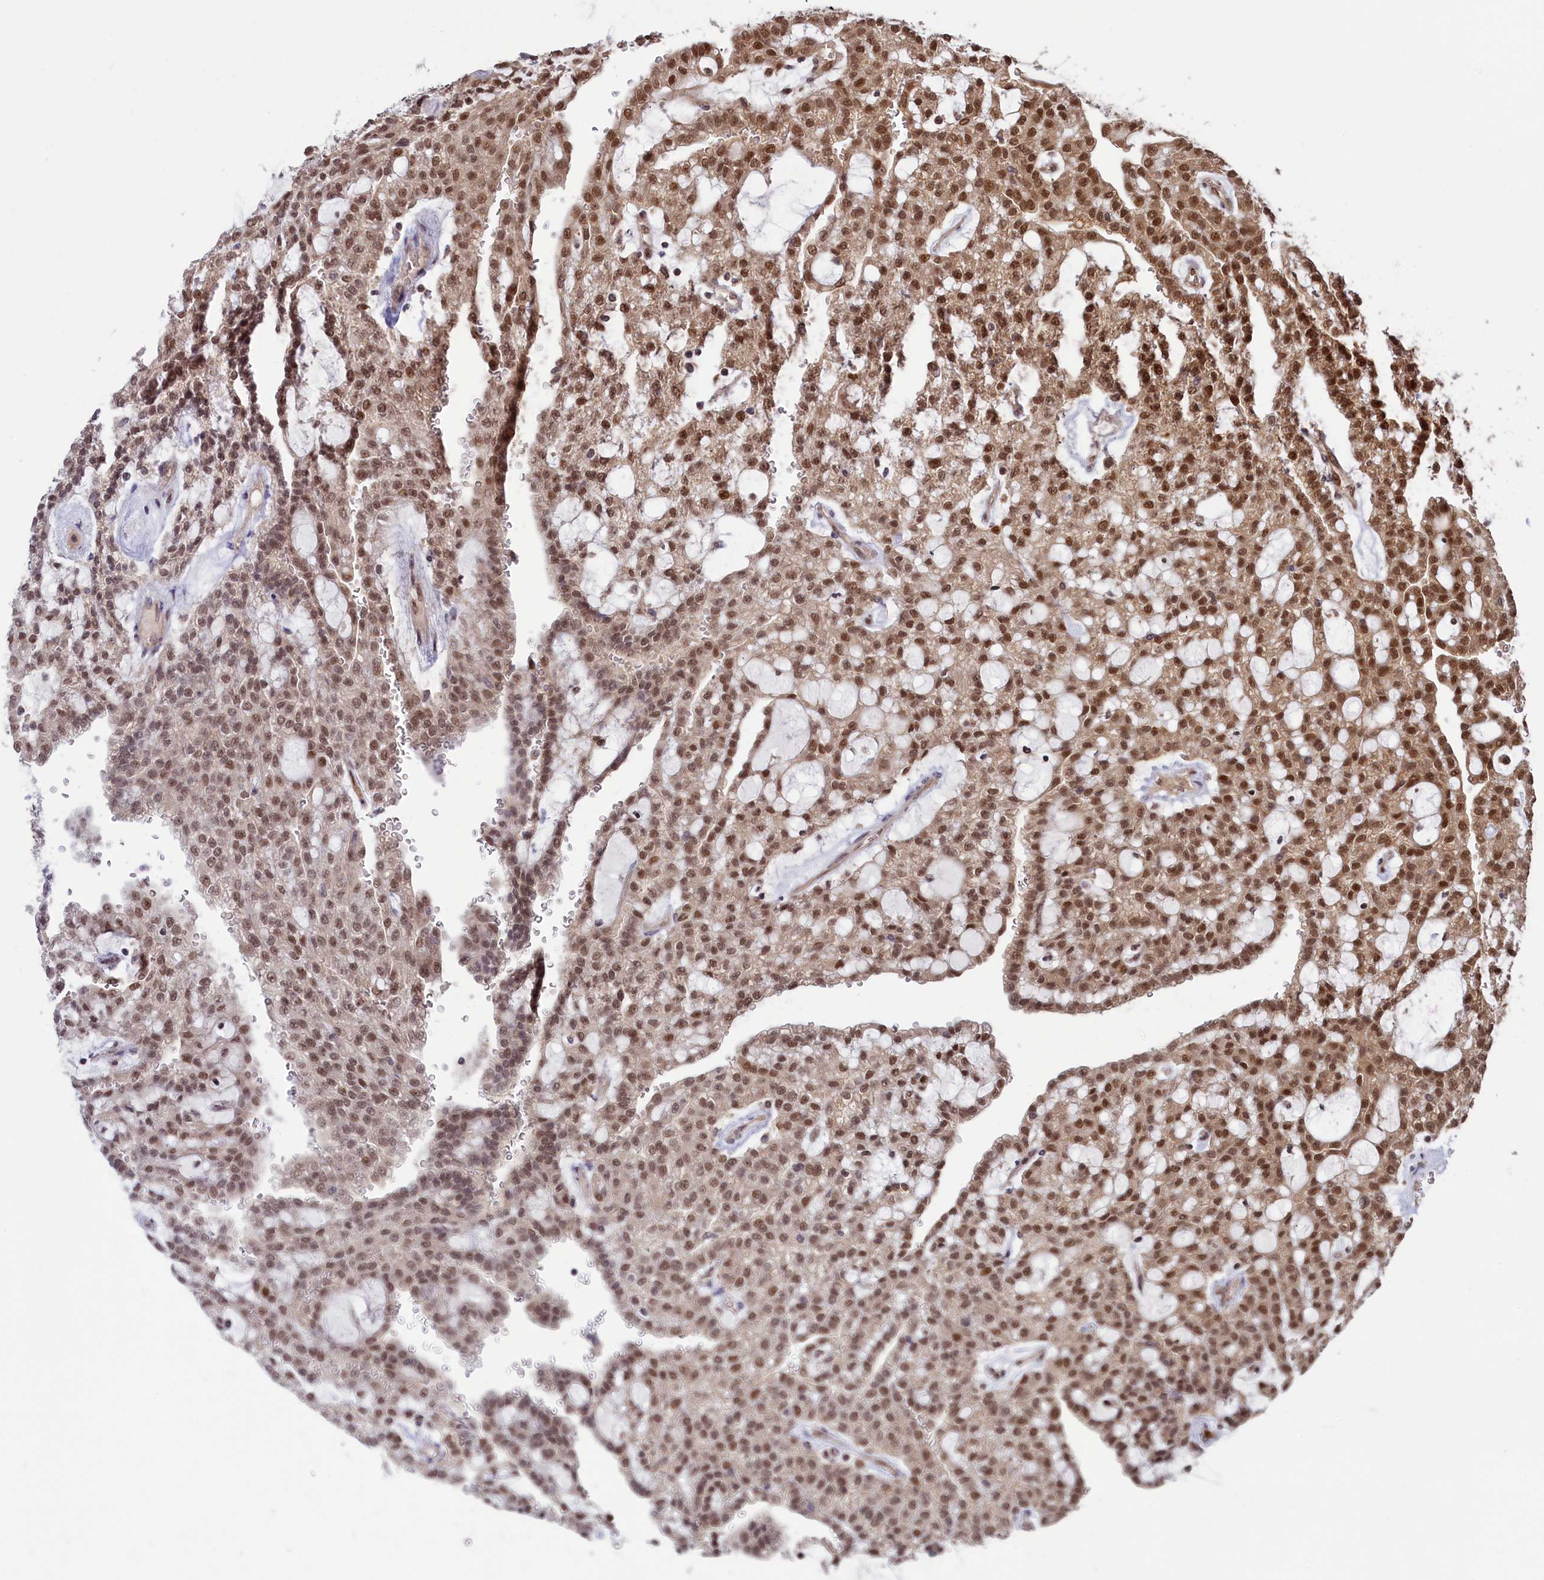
{"staining": {"intensity": "moderate", "quantity": ">75%", "location": "nuclear"}, "tissue": "renal cancer", "cell_type": "Tumor cells", "image_type": "cancer", "snomed": [{"axis": "morphology", "description": "Adenocarcinoma, NOS"}, {"axis": "topography", "description": "Kidney"}], "caption": "The histopathology image reveals immunohistochemical staining of adenocarcinoma (renal). There is moderate nuclear staining is present in about >75% of tumor cells.", "gene": "NAE1", "patient": {"sex": "male", "age": 63}}